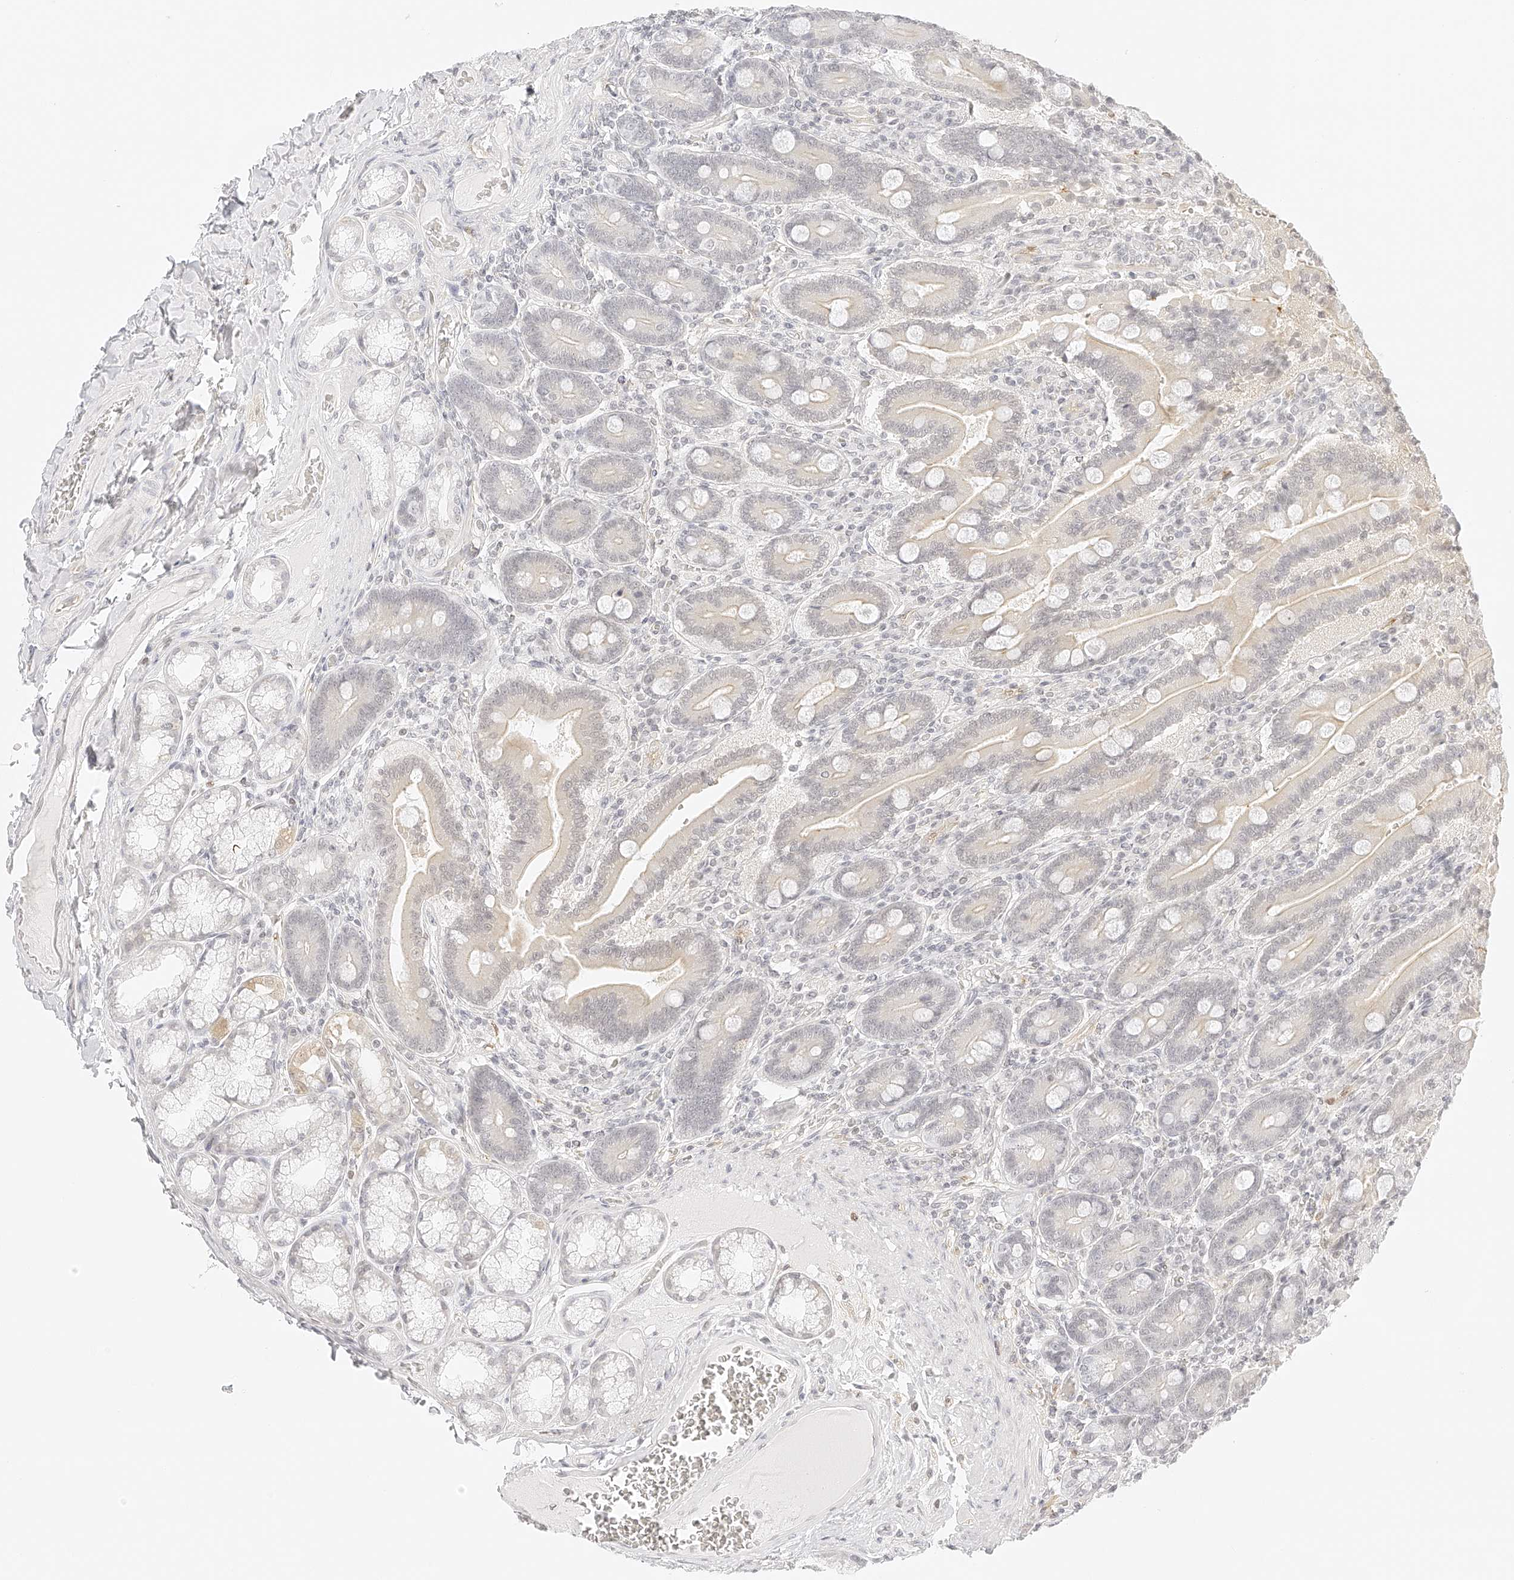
{"staining": {"intensity": "weak", "quantity": "25%-75%", "location": "cytoplasmic/membranous"}, "tissue": "duodenum", "cell_type": "Glandular cells", "image_type": "normal", "snomed": [{"axis": "morphology", "description": "Normal tissue, NOS"}, {"axis": "topography", "description": "Duodenum"}], "caption": "A brown stain shows weak cytoplasmic/membranous positivity of a protein in glandular cells of normal human duodenum. The protein of interest is stained brown, and the nuclei are stained in blue (DAB (3,3'-diaminobenzidine) IHC with brightfield microscopy, high magnification).", "gene": "ZFP69", "patient": {"sex": "female", "age": 62}}